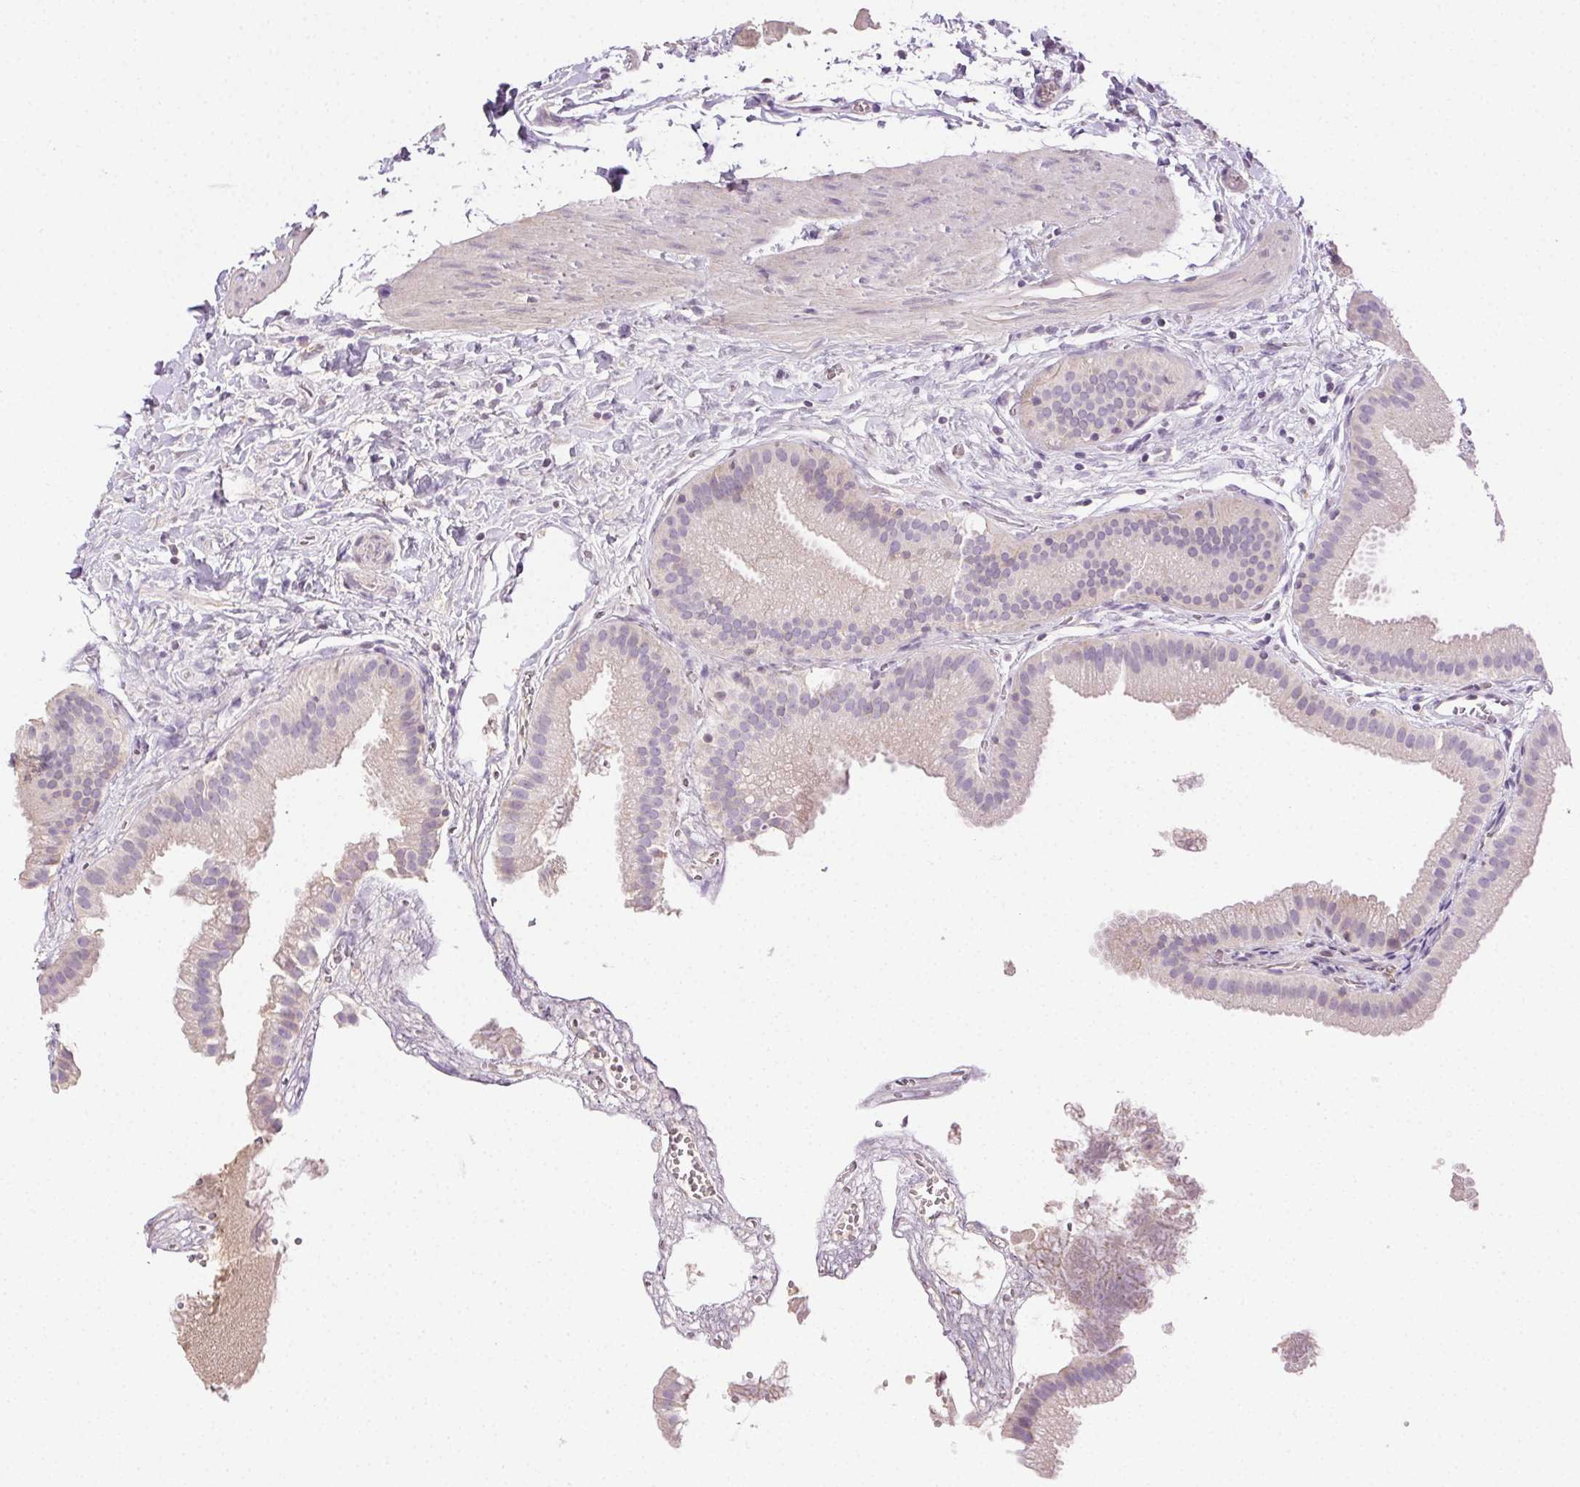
{"staining": {"intensity": "negative", "quantity": "none", "location": "none"}, "tissue": "gallbladder", "cell_type": "Glandular cells", "image_type": "normal", "snomed": [{"axis": "morphology", "description": "Normal tissue, NOS"}, {"axis": "topography", "description": "Gallbladder"}], "caption": "DAB (3,3'-diaminobenzidine) immunohistochemical staining of unremarkable human gallbladder displays no significant staining in glandular cells.", "gene": "BPIFB2", "patient": {"sex": "female", "age": 63}}